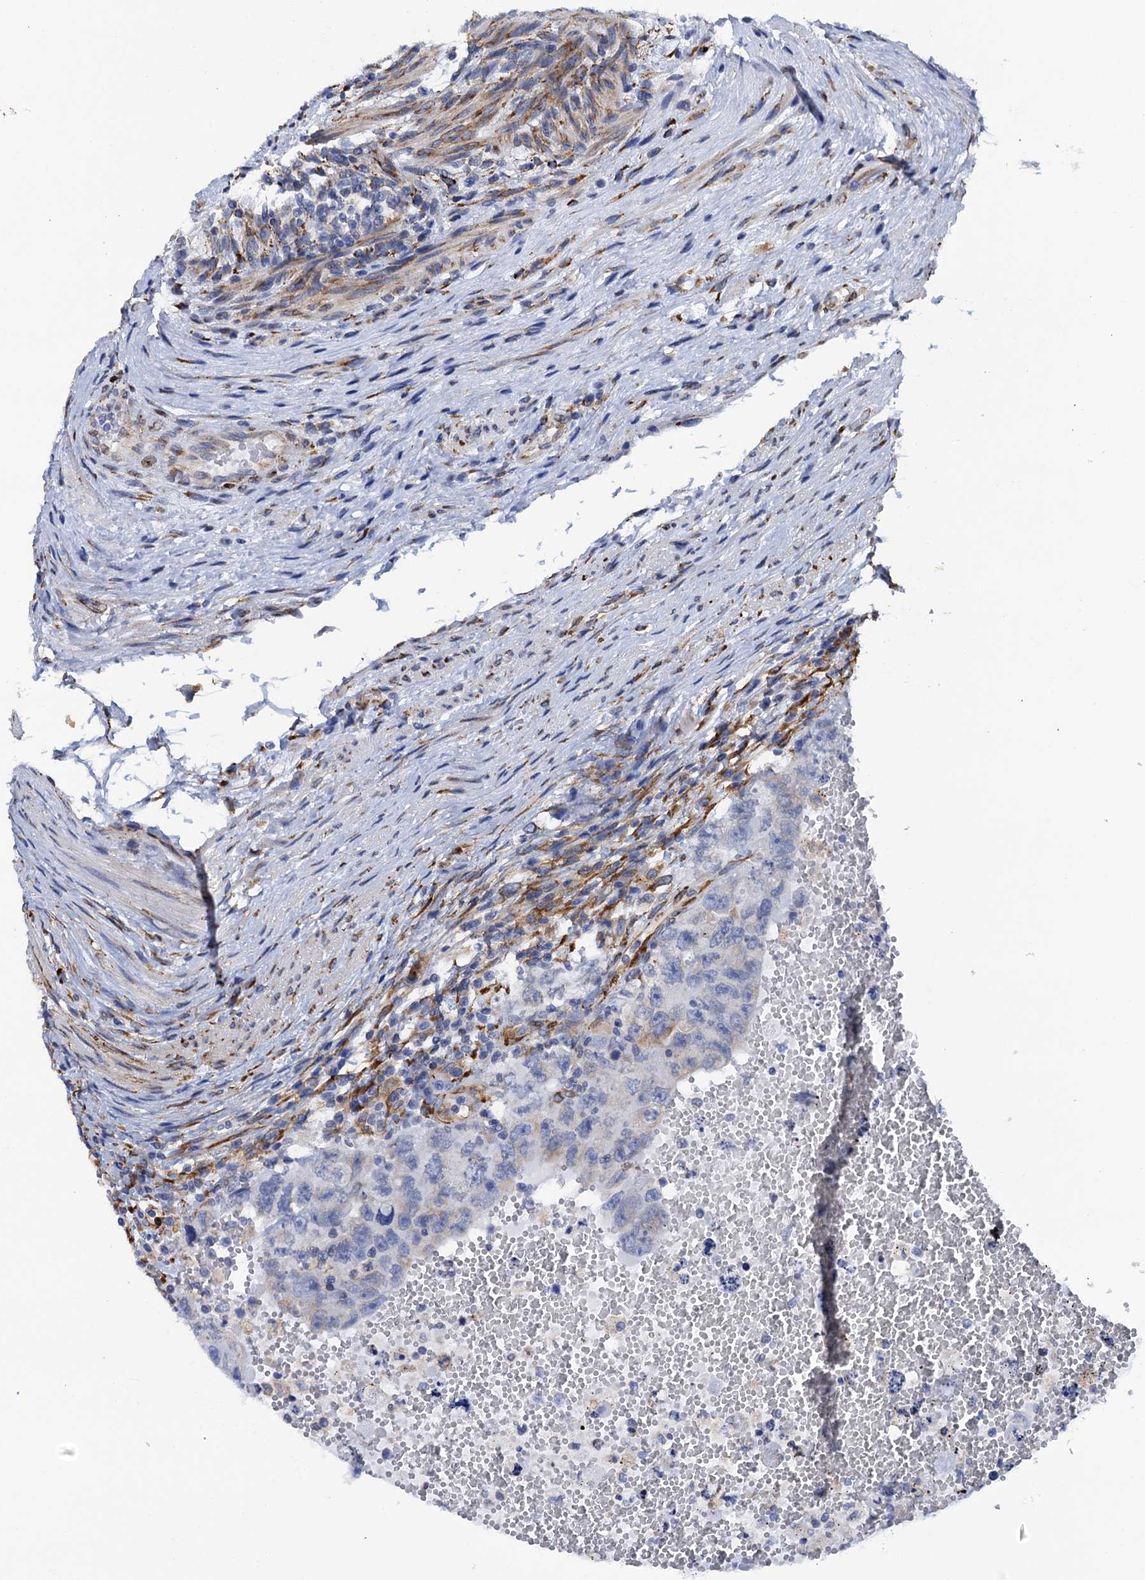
{"staining": {"intensity": "weak", "quantity": "<25%", "location": "cytoplasmic/membranous"}, "tissue": "testis cancer", "cell_type": "Tumor cells", "image_type": "cancer", "snomed": [{"axis": "morphology", "description": "Carcinoma, Embryonal, NOS"}, {"axis": "topography", "description": "Testis"}], "caption": "Protein analysis of testis cancer (embryonal carcinoma) displays no significant expression in tumor cells. Nuclei are stained in blue.", "gene": "POGLUT3", "patient": {"sex": "male", "age": 26}}